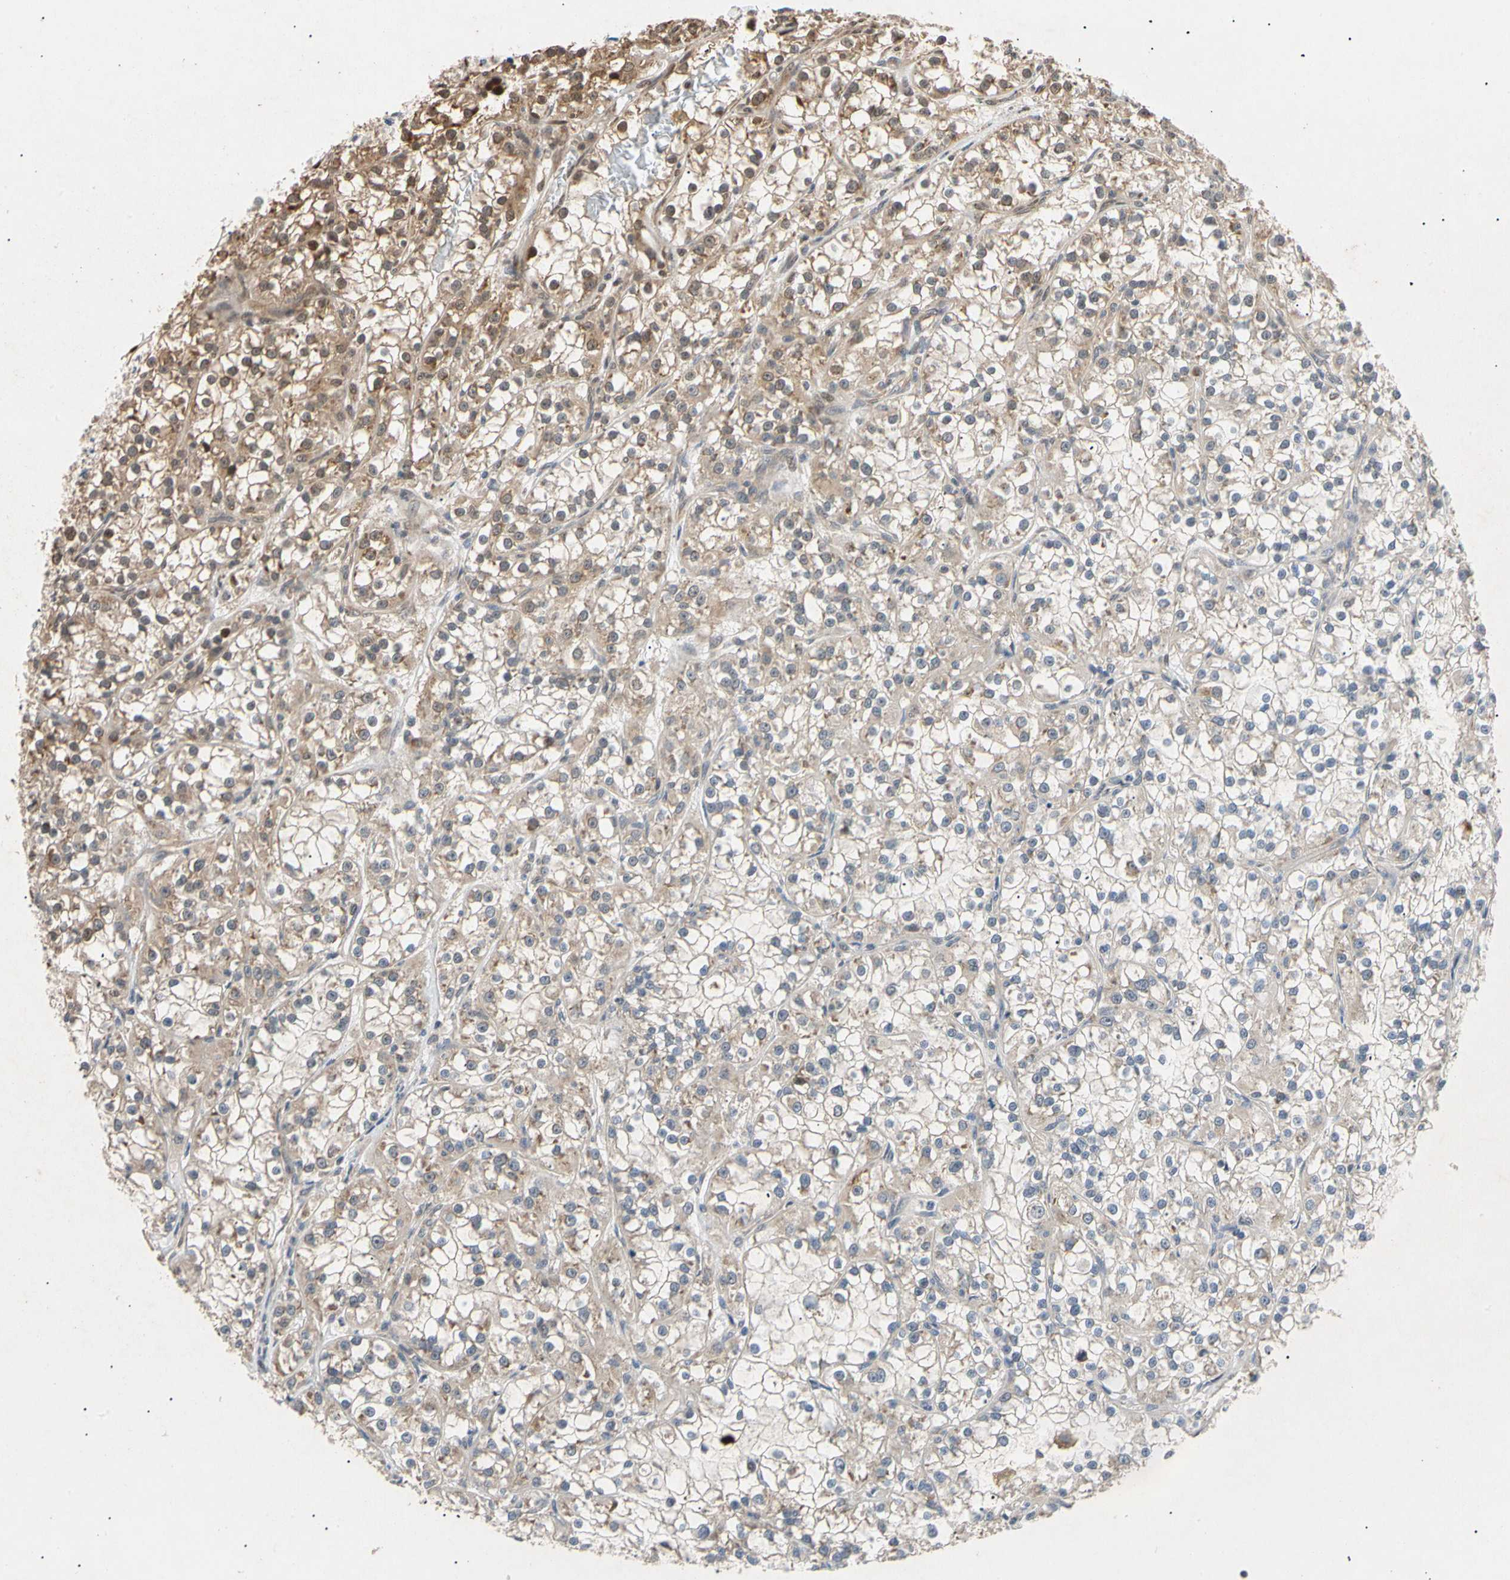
{"staining": {"intensity": "moderate", "quantity": ">75%", "location": "cytoplasmic/membranous"}, "tissue": "renal cancer", "cell_type": "Tumor cells", "image_type": "cancer", "snomed": [{"axis": "morphology", "description": "Adenocarcinoma, NOS"}, {"axis": "topography", "description": "Kidney"}], "caption": "Renal cancer (adenocarcinoma) was stained to show a protein in brown. There is medium levels of moderate cytoplasmic/membranous expression in approximately >75% of tumor cells.", "gene": "EIF1AX", "patient": {"sex": "female", "age": 52}}